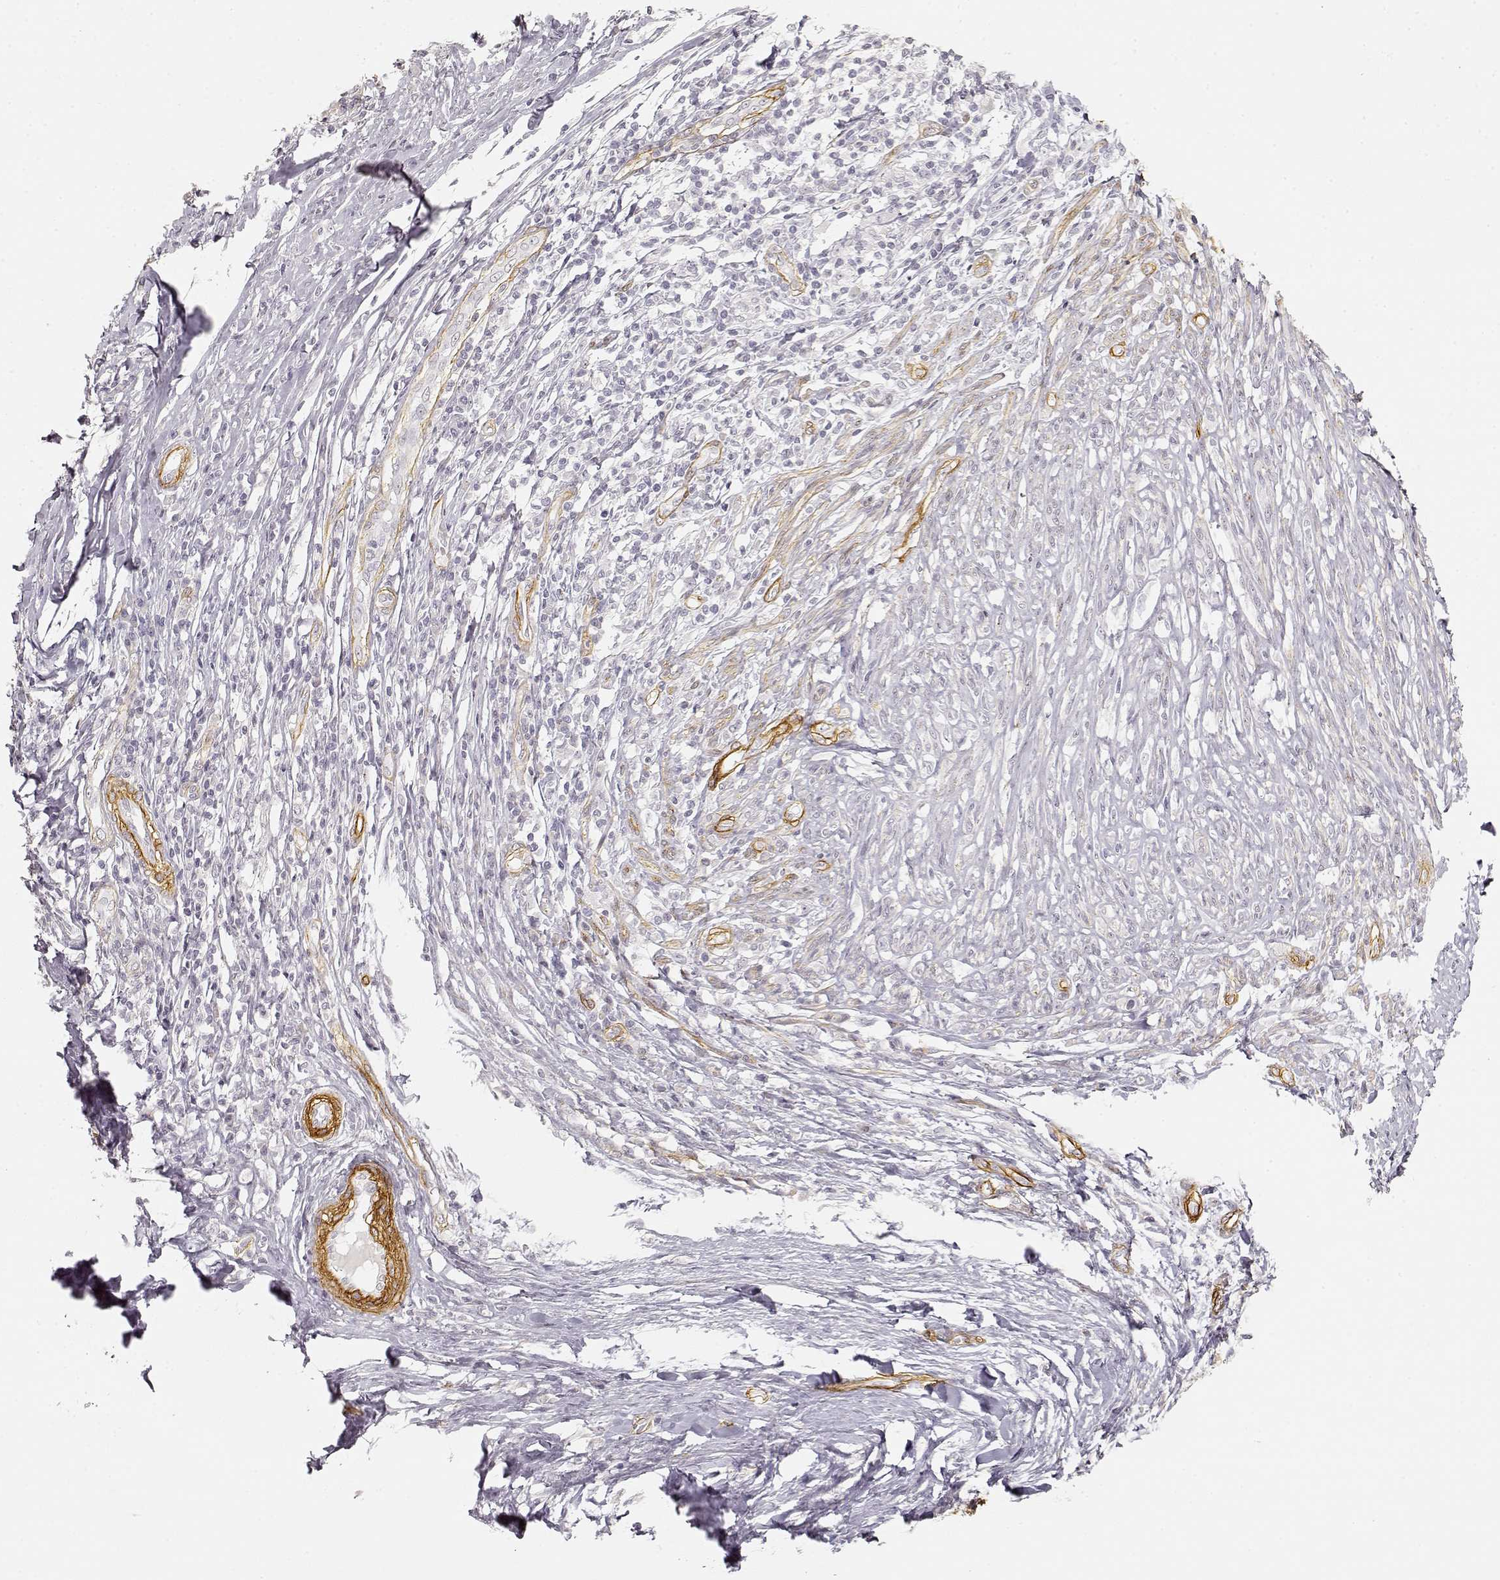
{"staining": {"intensity": "negative", "quantity": "none", "location": "none"}, "tissue": "melanoma", "cell_type": "Tumor cells", "image_type": "cancer", "snomed": [{"axis": "morphology", "description": "Malignant melanoma, NOS"}, {"axis": "topography", "description": "Skin"}], "caption": "DAB immunohistochemical staining of human melanoma reveals no significant expression in tumor cells.", "gene": "LAMA4", "patient": {"sex": "female", "age": 91}}